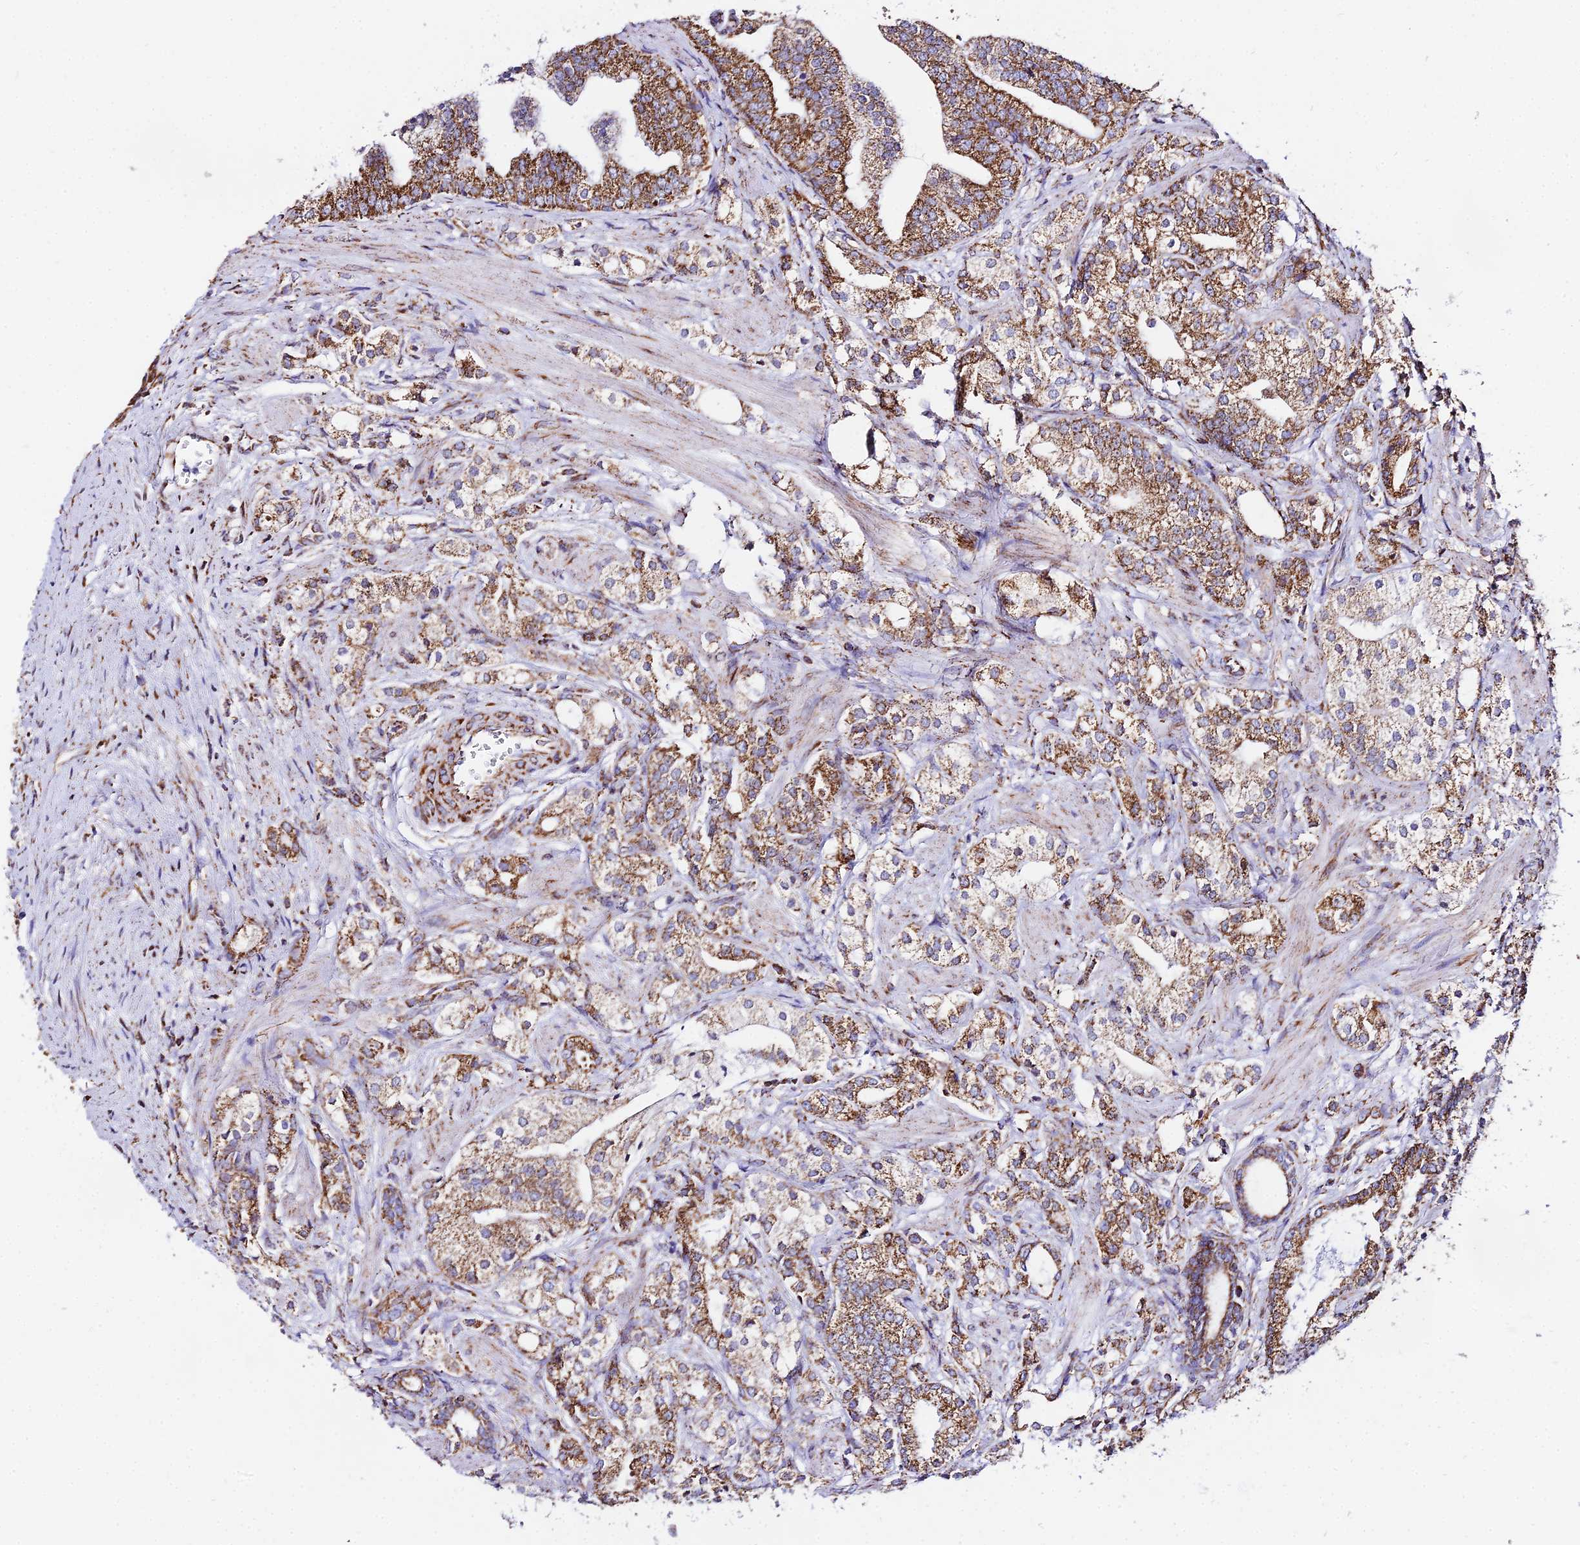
{"staining": {"intensity": "moderate", "quantity": "25%-75%", "location": "cytoplasmic/membranous"}, "tissue": "prostate cancer", "cell_type": "Tumor cells", "image_type": "cancer", "snomed": [{"axis": "morphology", "description": "Adenocarcinoma, High grade"}, {"axis": "topography", "description": "Prostate"}], "caption": "Immunohistochemical staining of prostate cancer demonstrates medium levels of moderate cytoplasmic/membranous protein positivity in about 25%-75% of tumor cells.", "gene": "ATP5PD", "patient": {"sex": "male", "age": 50}}